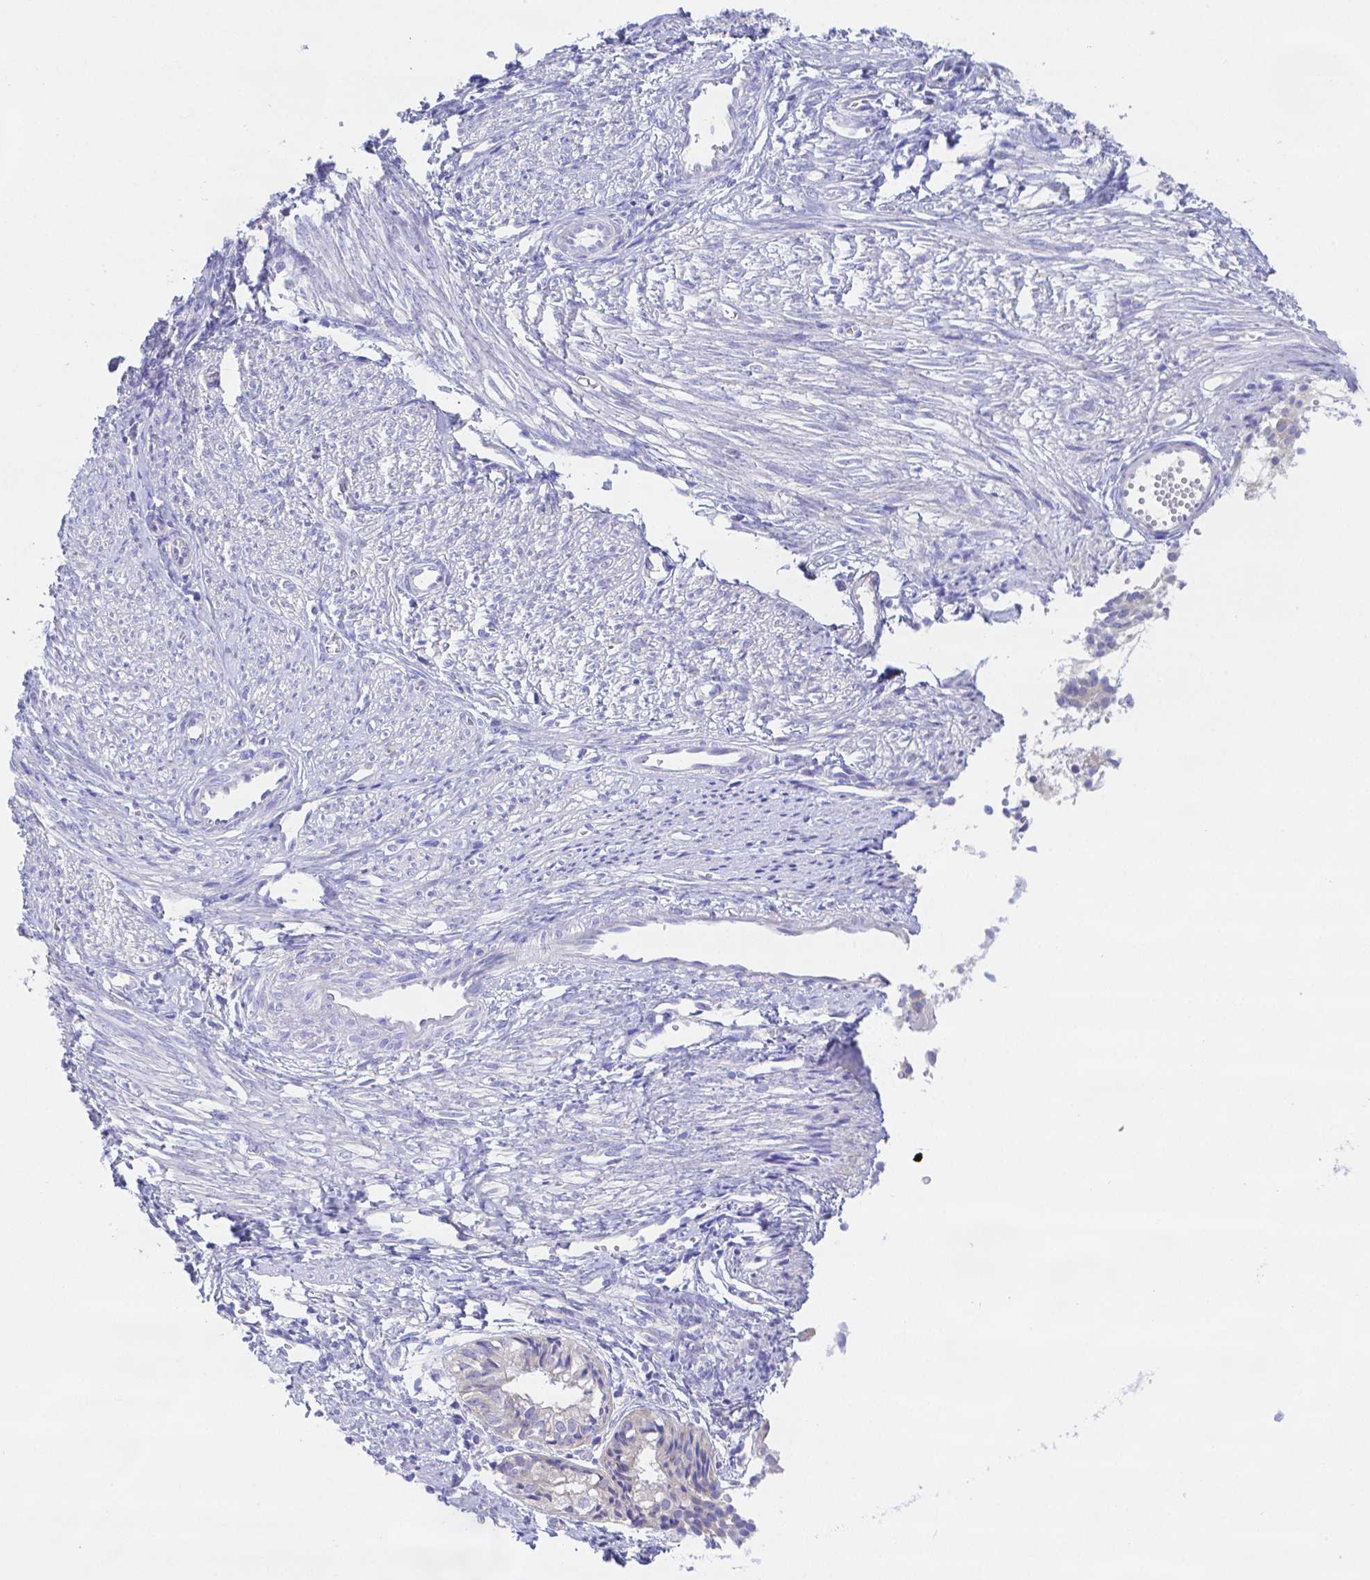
{"staining": {"intensity": "negative", "quantity": "none", "location": "none"}, "tissue": "endometrial cancer", "cell_type": "Tumor cells", "image_type": "cancer", "snomed": [{"axis": "morphology", "description": "Adenocarcinoma, NOS"}, {"axis": "topography", "description": "Endometrium"}], "caption": "IHC image of adenocarcinoma (endometrial) stained for a protein (brown), which exhibits no staining in tumor cells.", "gene": "ZG16B", "patient": {"sex": "female", "age": 58}}